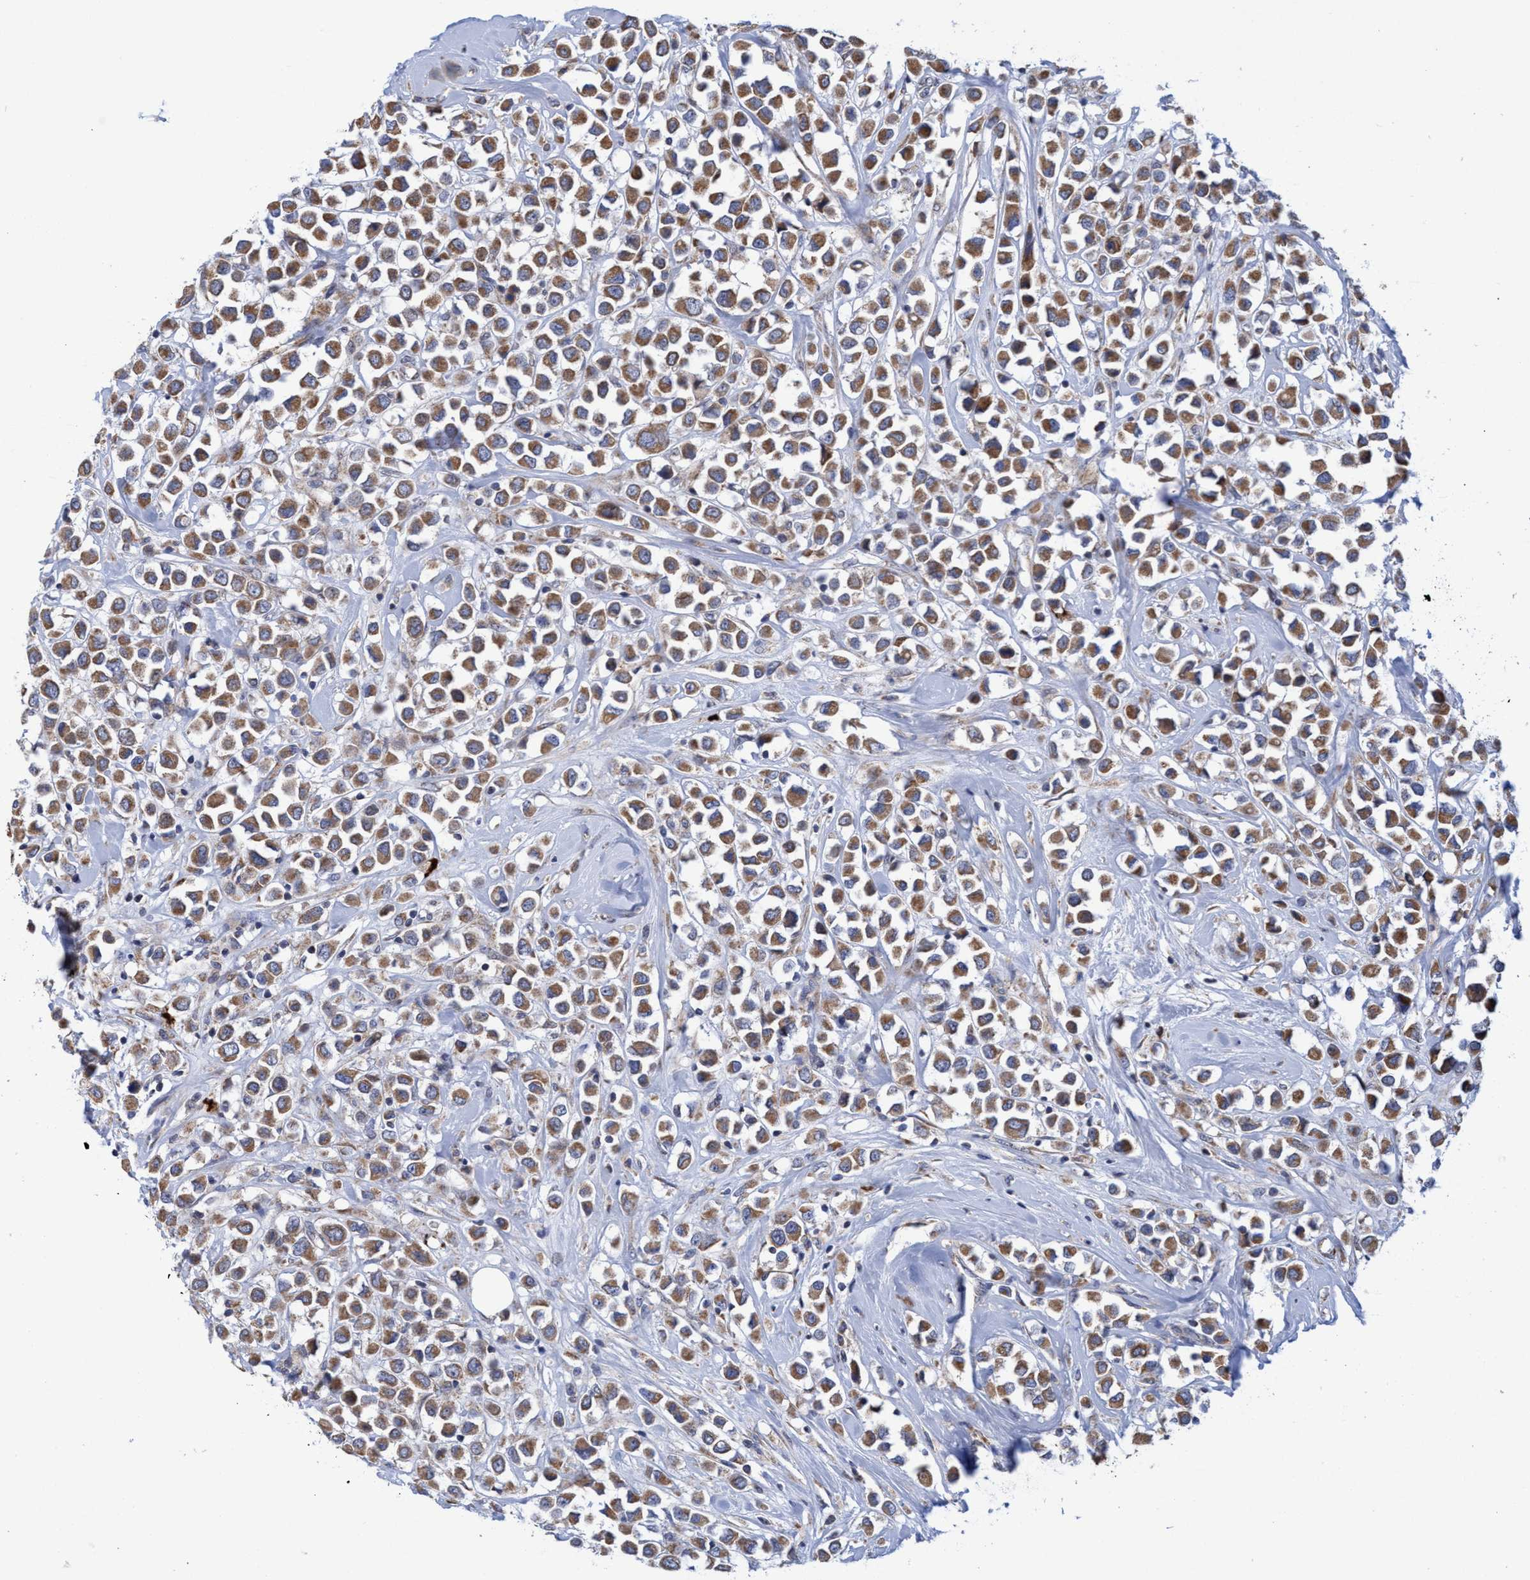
{"staining": {"intensity": "moderate", "quantity": ">75%", "location": "cytoplasmic/membranous"}, "tissue": "breast cancer", "cell_type": "Tumor cells", "image_type": "cancer", "snomed": [{"axis": "morphology", "description": "Duct carcinoma"}, {"axis": "topography", "description": "Breast"}], "caption": "This is an image of IHC staining of breast cancer, which shows moderate positivity in the cytoplasmic/membranous of tumor cells.", "gene": "NAT16", "patient": {"sex": "female", "age": 61}}